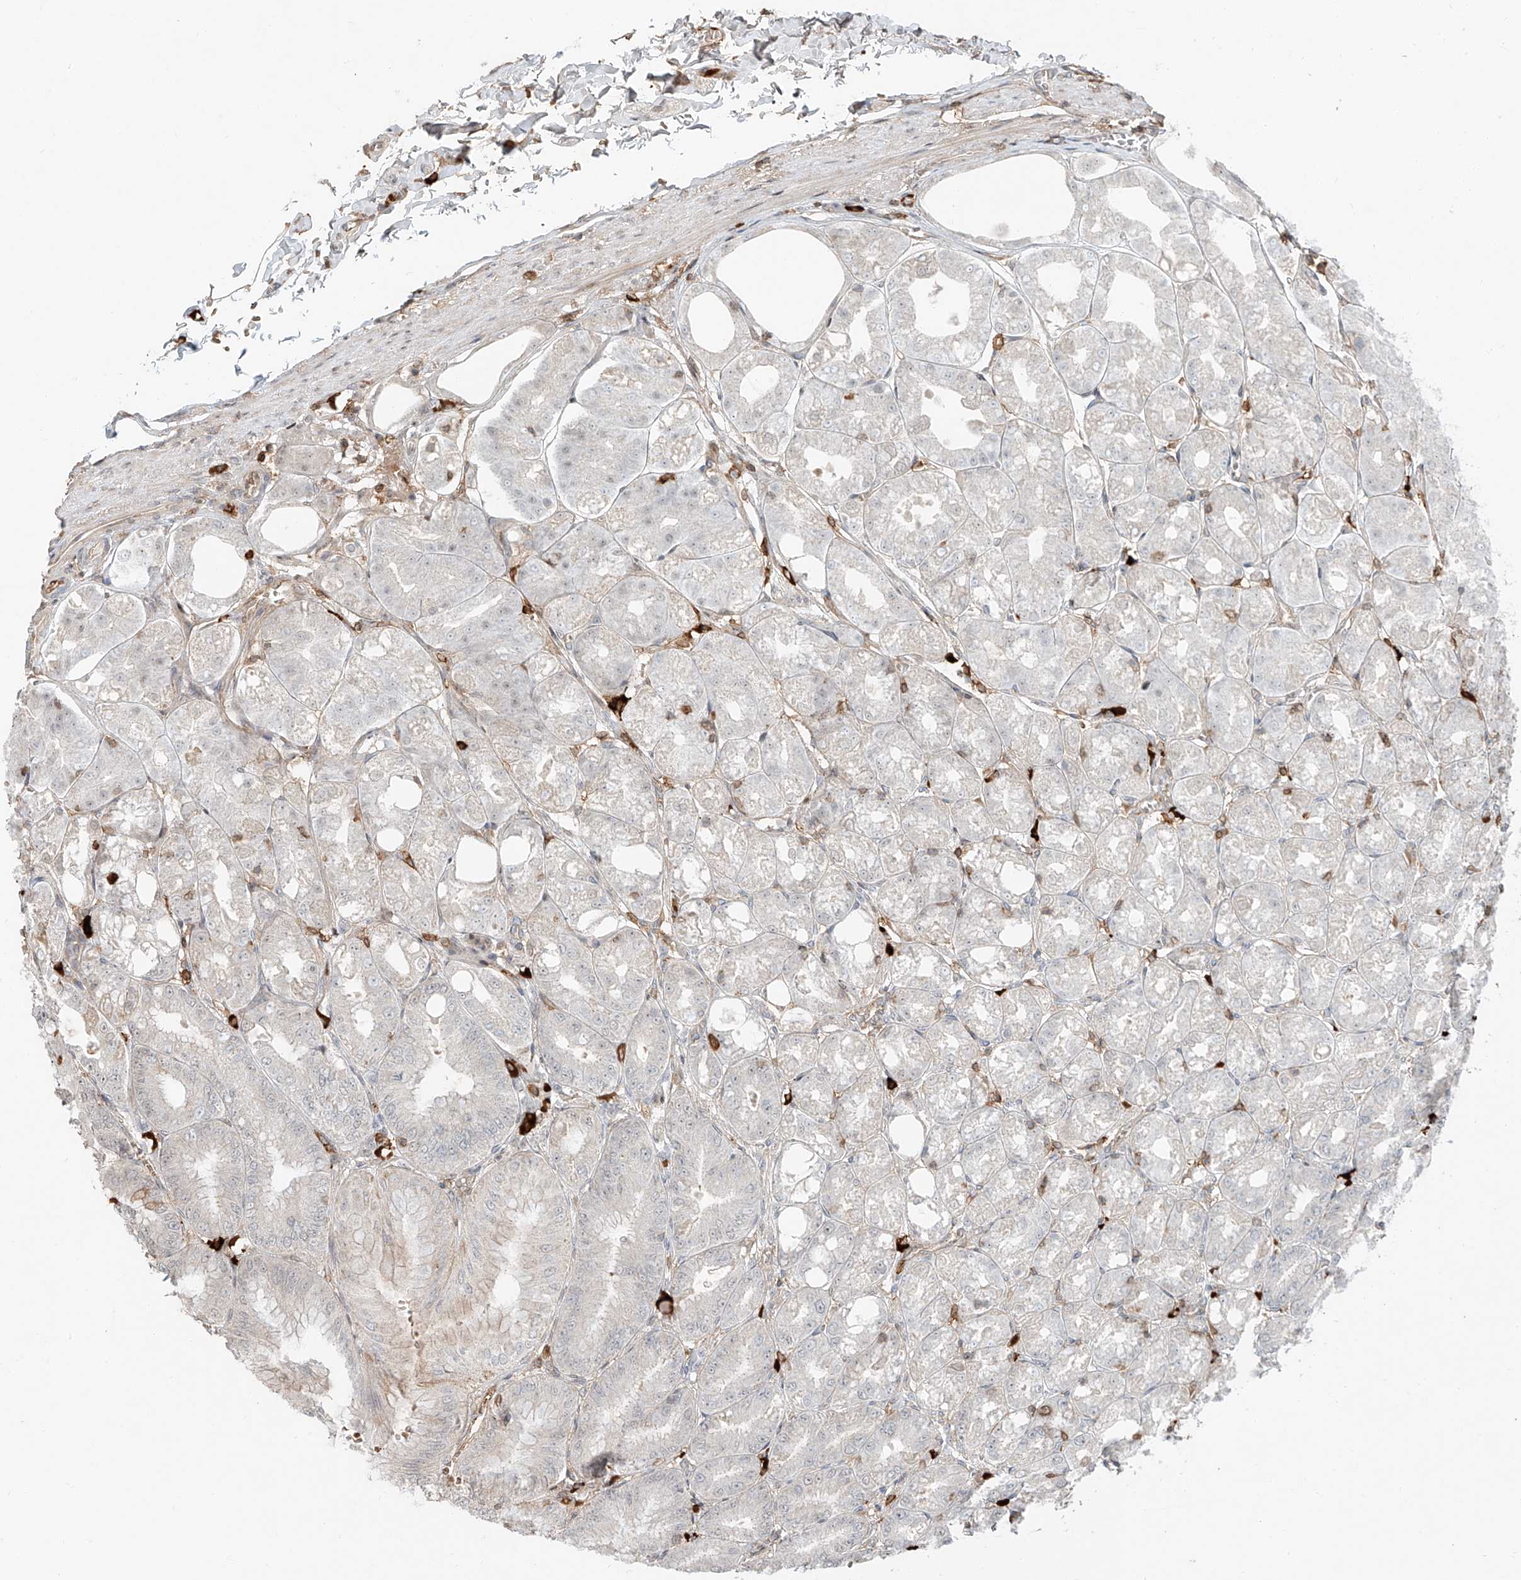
{"staining": {"intensity": "negative", "quantity": "none", "location": "none"}, "tissue": "stomach", "cell_type": "Glandular cells", "image_type": "normal", "snomed": [{"axis": "morphology", "description": "Normal tissue, NOS"}, {"axis": "topography", "description": "Stomach, lower"}], "caption": "Micrograph shows no significant protein positivity in glandular cells of benign stomach. (DAB immunohistochemistry visualized using brightfield microscopy, high magnification).", "gene": "CEP162", "patient": {"sex": "male", "age": 71}}